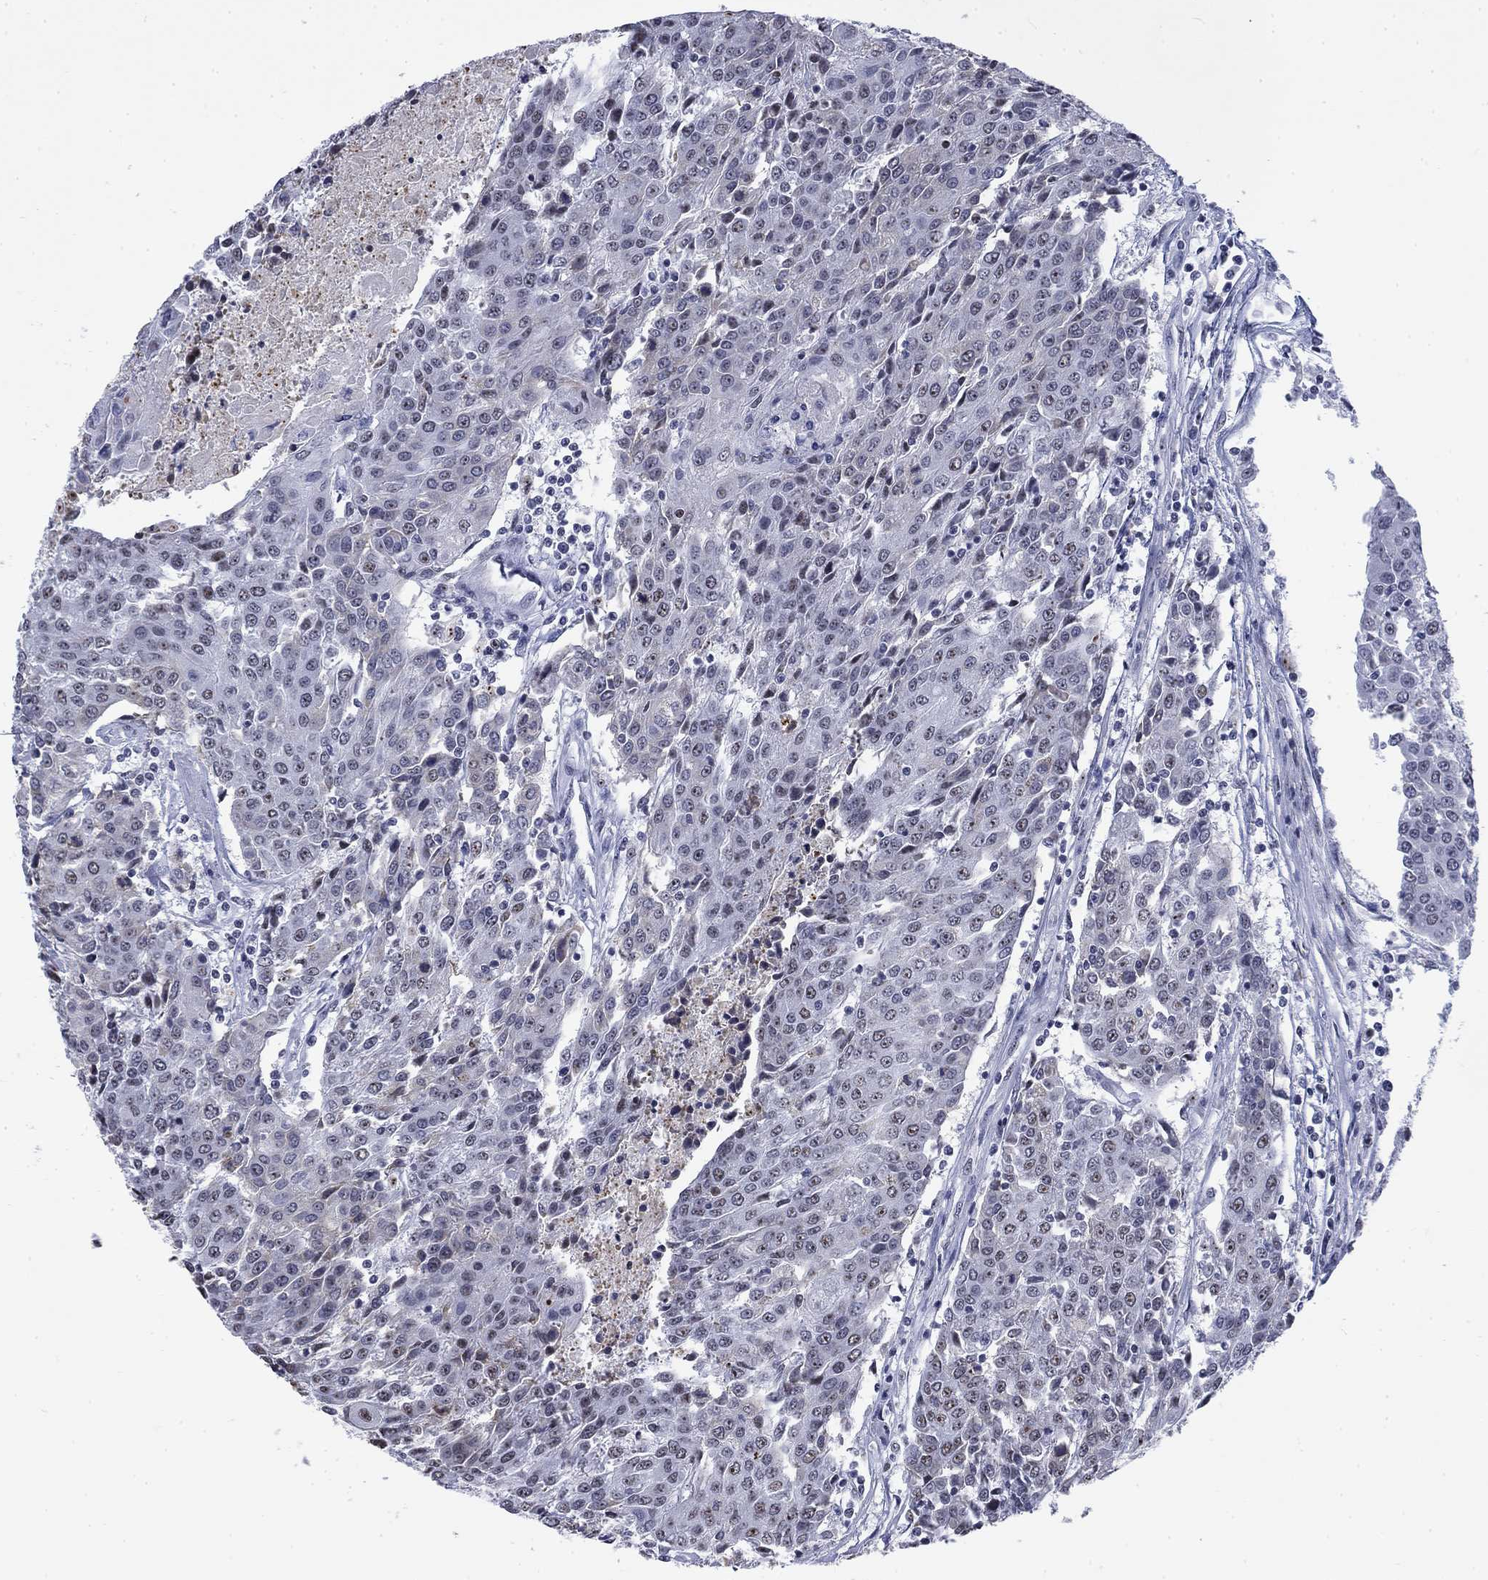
{"staining": {"intensity": "negative", "quantity": "none", "location": "none"}, "tissue": "urothelial cancer", "cell_type": "Tumor cells", "image_type": "cancer", "snomed": [{"axis": "morphology", "description": "Urothelial carcinoma, High grade"}, {"axis": "topography", "description": "Urinary bladder"}], "caption": "There is no significant expression in tumor cells of urothelial cancer. (DAB IHC visualized using brightfield microscopy, high magnification).", "gene": "CSRNP3", "patient": {"sex": "female", "age": 85}}